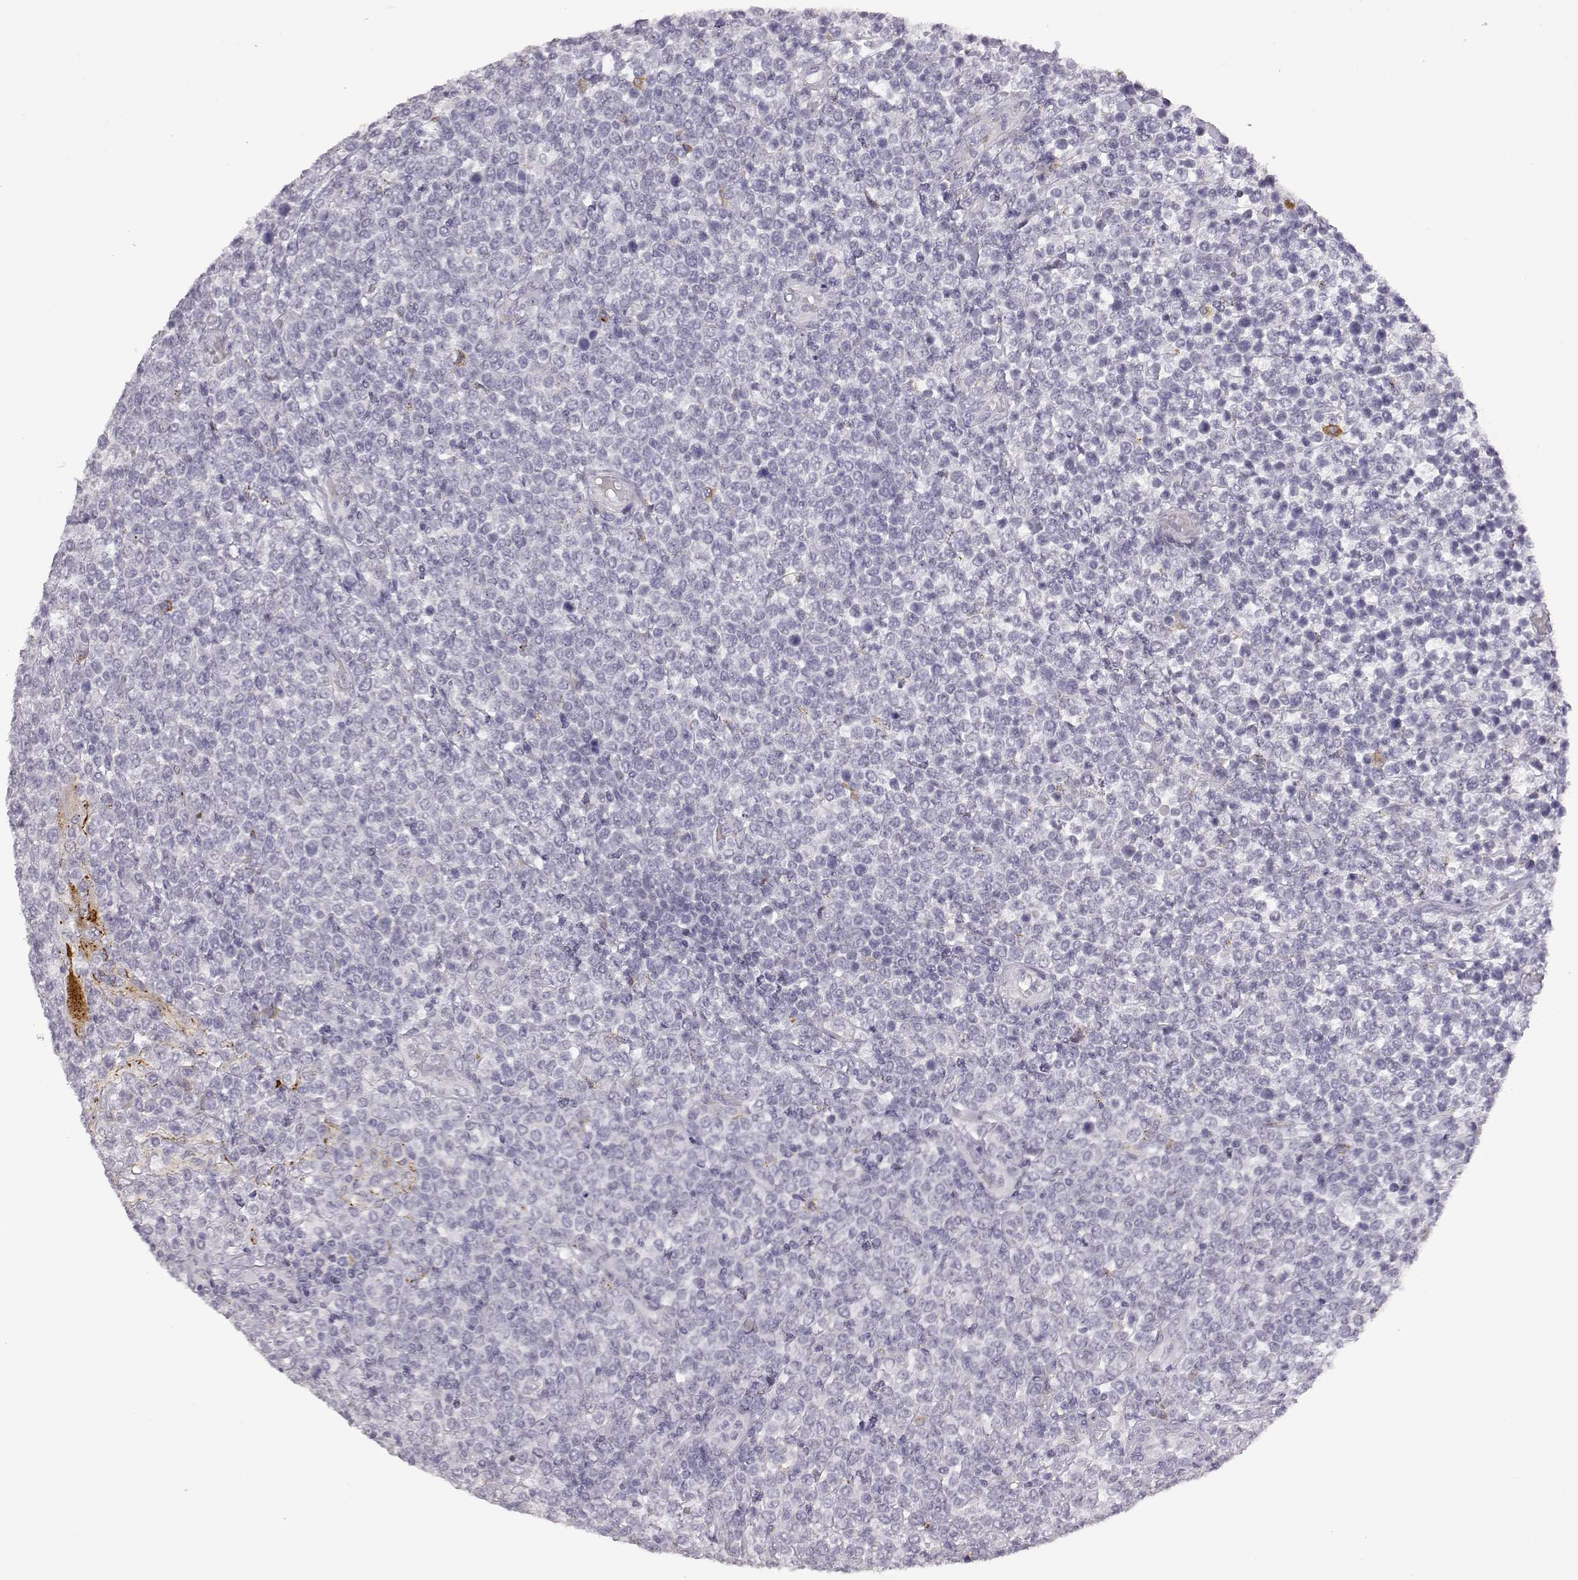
{"staining": {"intensity": "negative", "quantity": "none", "location": "none"}, "tissue": "lymphoma", "cell_type": "Tumor cells", "image_type": "cancer", "snomed": [{"axis": "morphology", "description": "Malignant lymphoma, non-Hodgkin's type, High grade"}, {"axis": "topography", "description": "Soft tissue"}], "caption": "Tumor cells are negative for brown protein staining in lymphoma.", "gene": "VGF", "patient": {"sex": "female", "age": 56}}